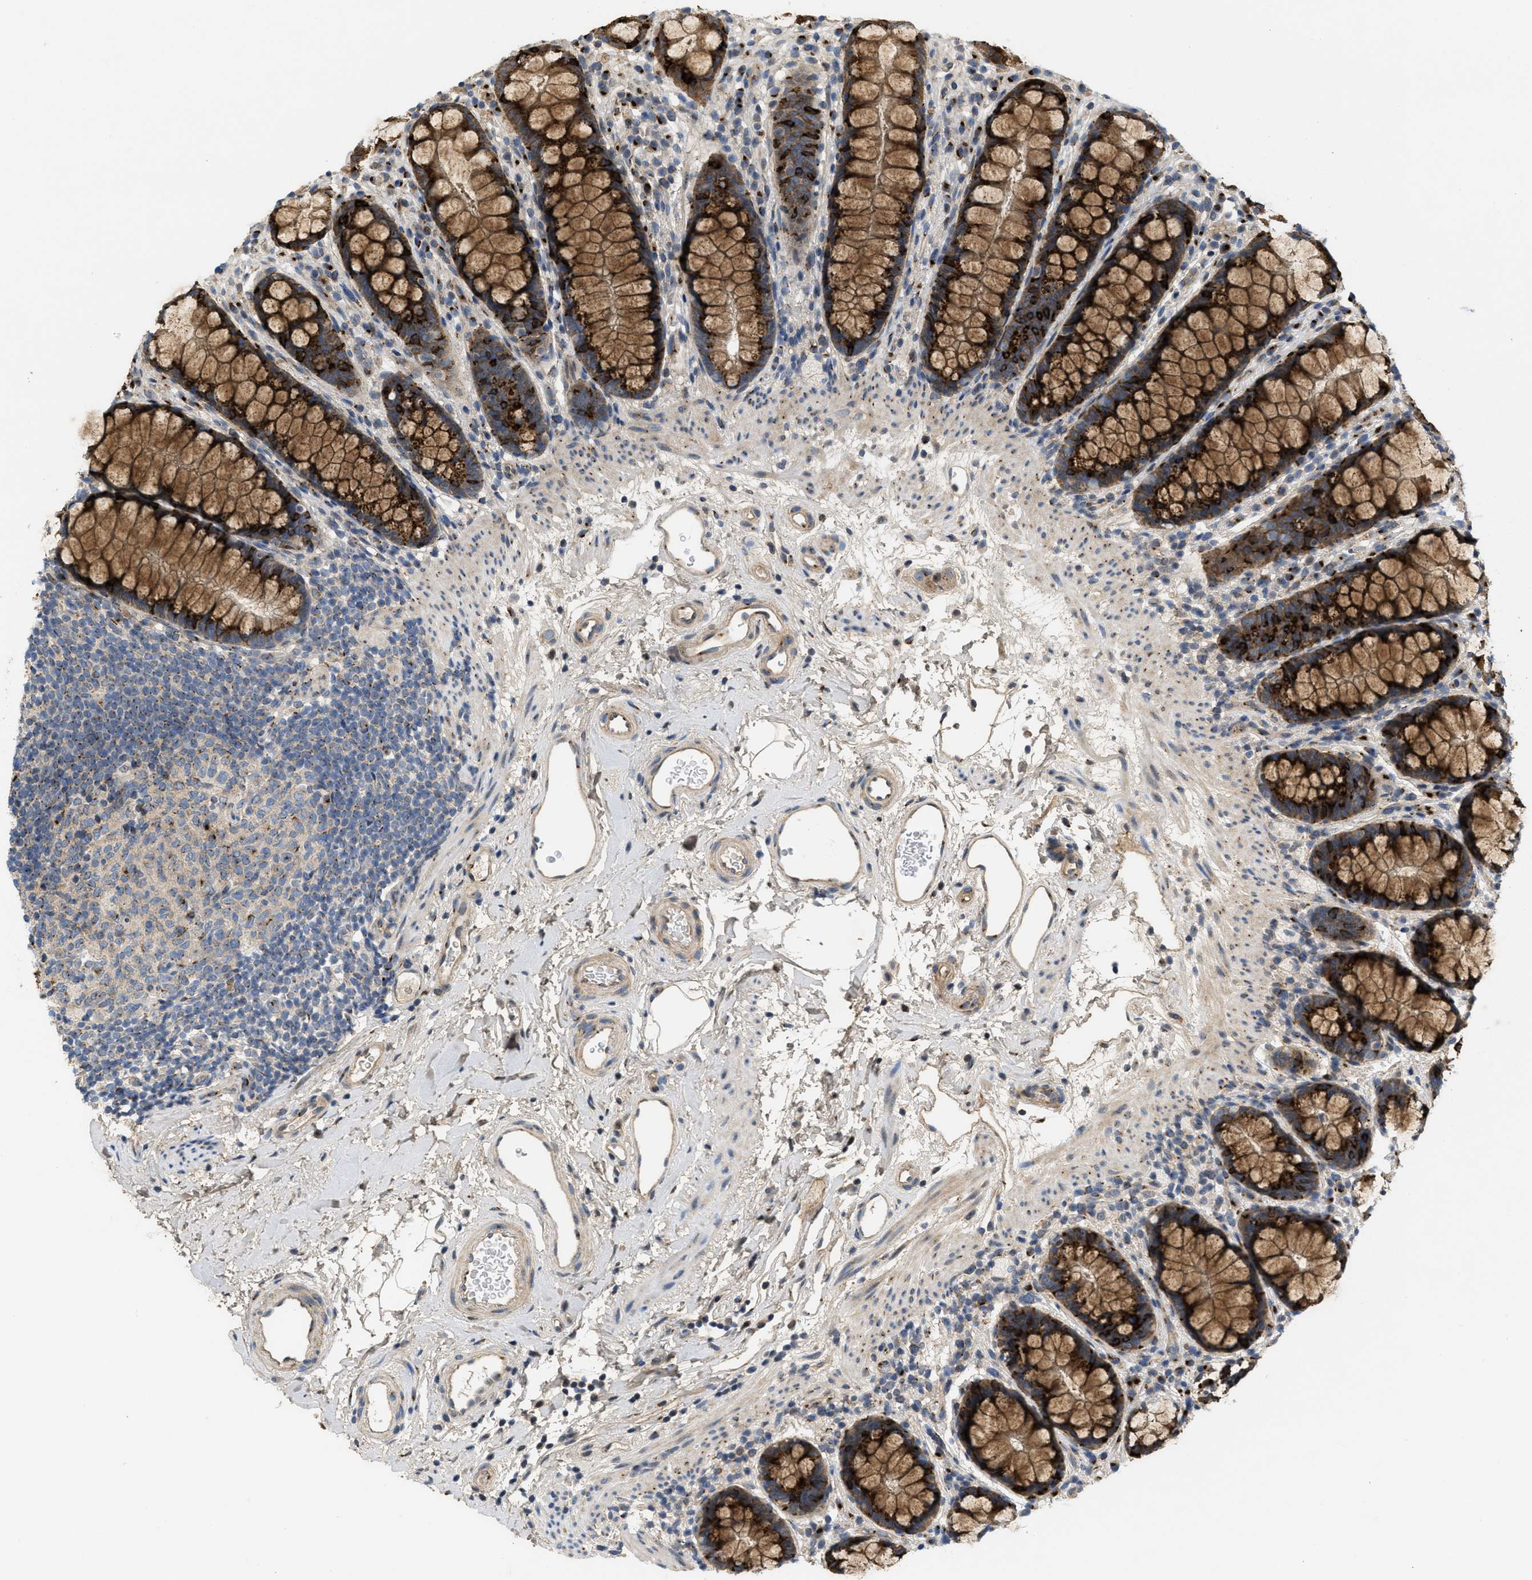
{"staining": {"intensity": "strong", "quantity": ">75%", "location": "cytoplasmic/membranous"}, "tissue": "rectum", "cell_type": "Glandular cells", "image_type": "normal", "snomed": [{"axis": "morphology", "description": "Normal tissue, NOS"}, {"axis": "topography", "description": "Rectum"}], "caption": "Immunohistochemistry (IHC) micrograph of unremarkable rectum: human rectum stained using IHC demonstrates high levels of strong protein expression localized specifically in the cytoplasmic/membranous of glandular cells, appearing as a cytoplasmic/membranous brown color.", "gene": "ZNF70", "patient": {"sex": "female", "age": 65}}